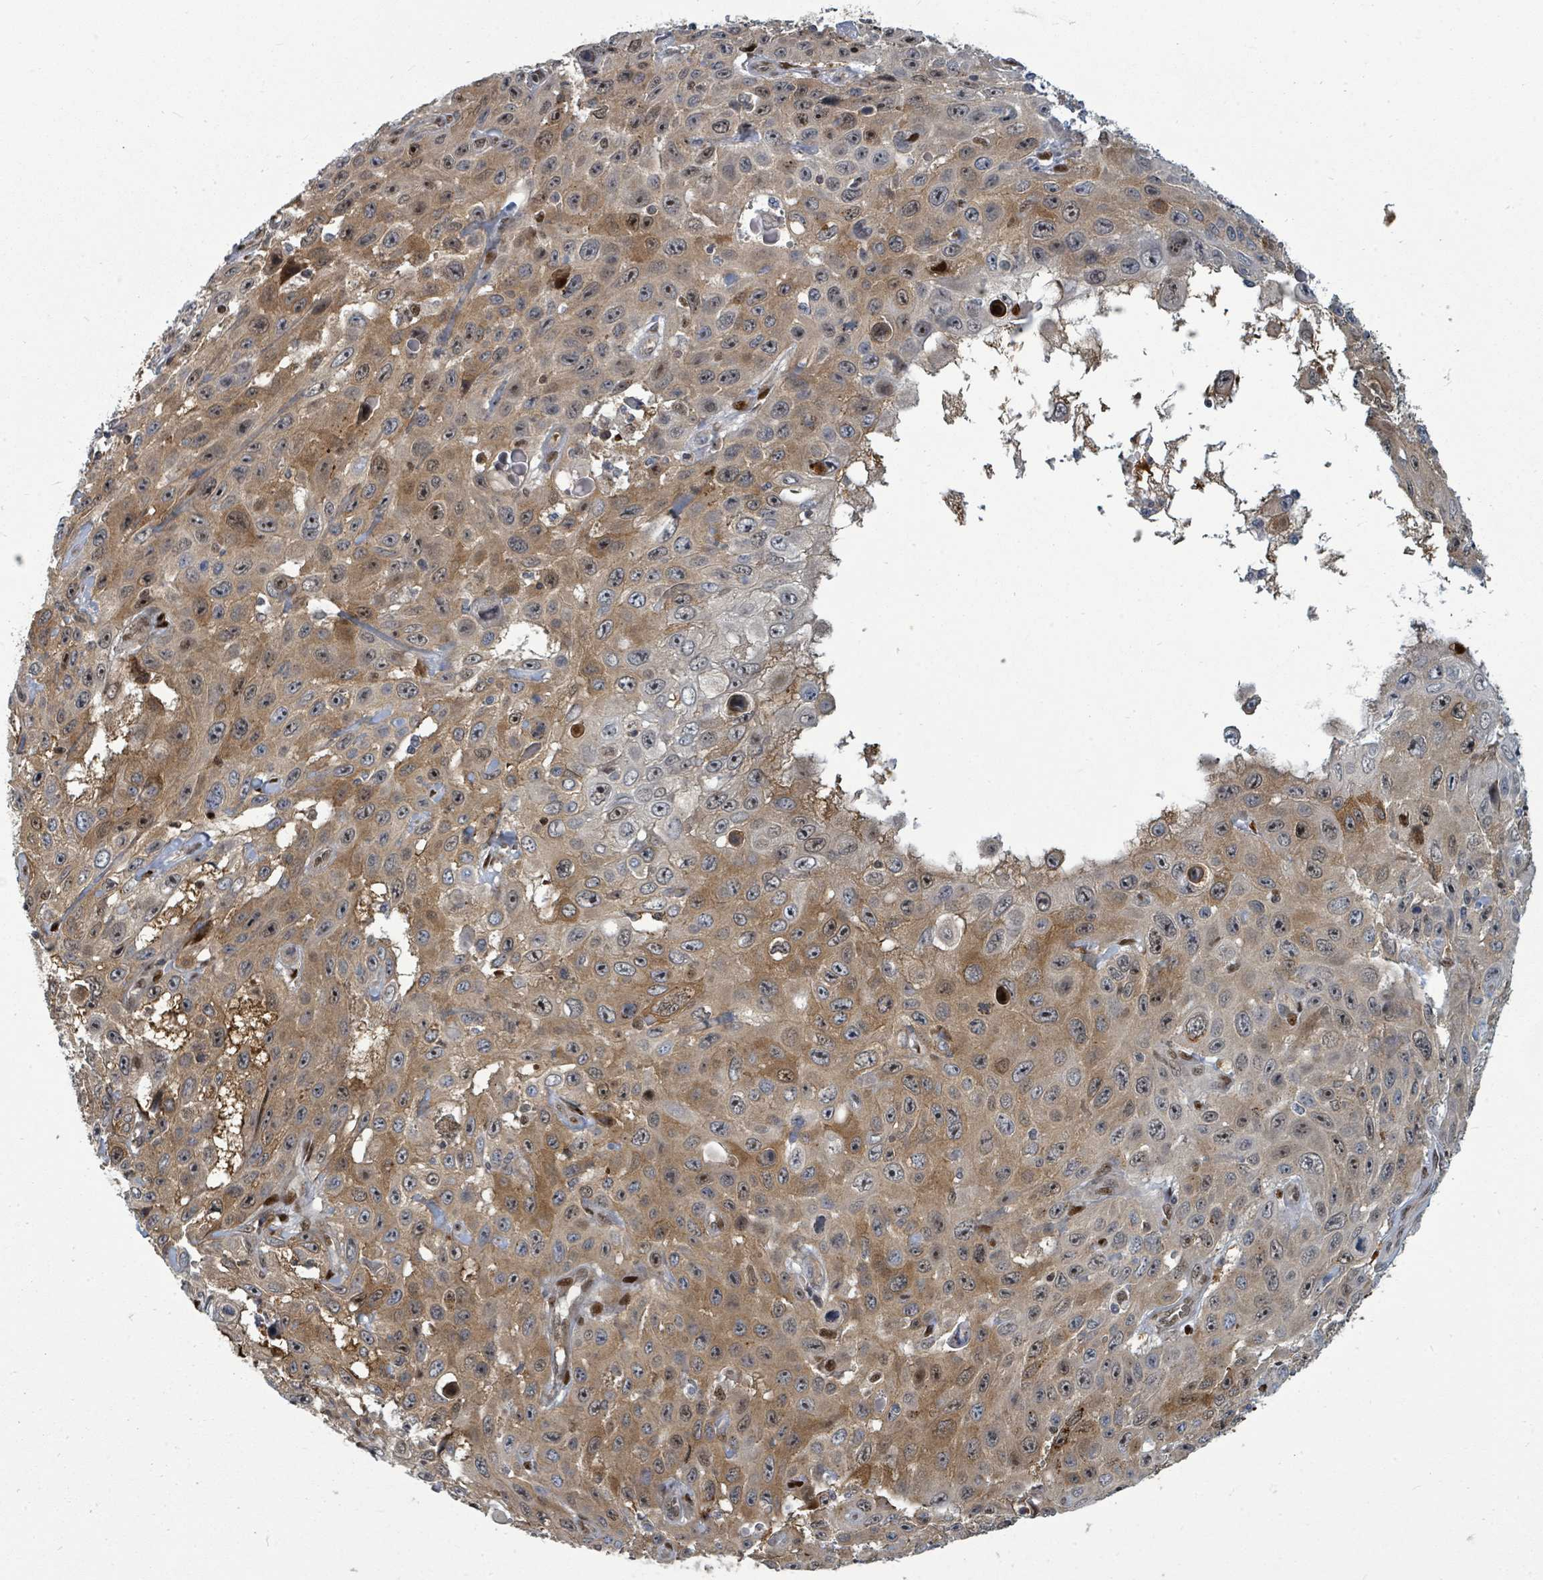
{"staining": {"intensity": "moderate", "quantity": ">75%", "location": "cytoplasmic/membranous,nuclear"}, "tissue": "skin cancer", "cell_type": "Tumor cells", "image_type": "cancer", "snomed": [{"axis": "morphology", "description": "Squamous cell carcinoma, NOS"}, {"axis": "topography", "description": "Skin"}], "caption": "IHC photomicrograph of neoplastic tissue: human skin cancer (squamous cell carcinoma) stained using immunohistochemistry demonstrates medium levels of moderate protein expression localized specifically in the cytoplasmic/membranous and nuclear of tumor cells, appearing as a cytoplasmic/membranous and nuclear brown color.", "gene": "TRDMT1", "patient": {"sex": "male", "age": 82}}